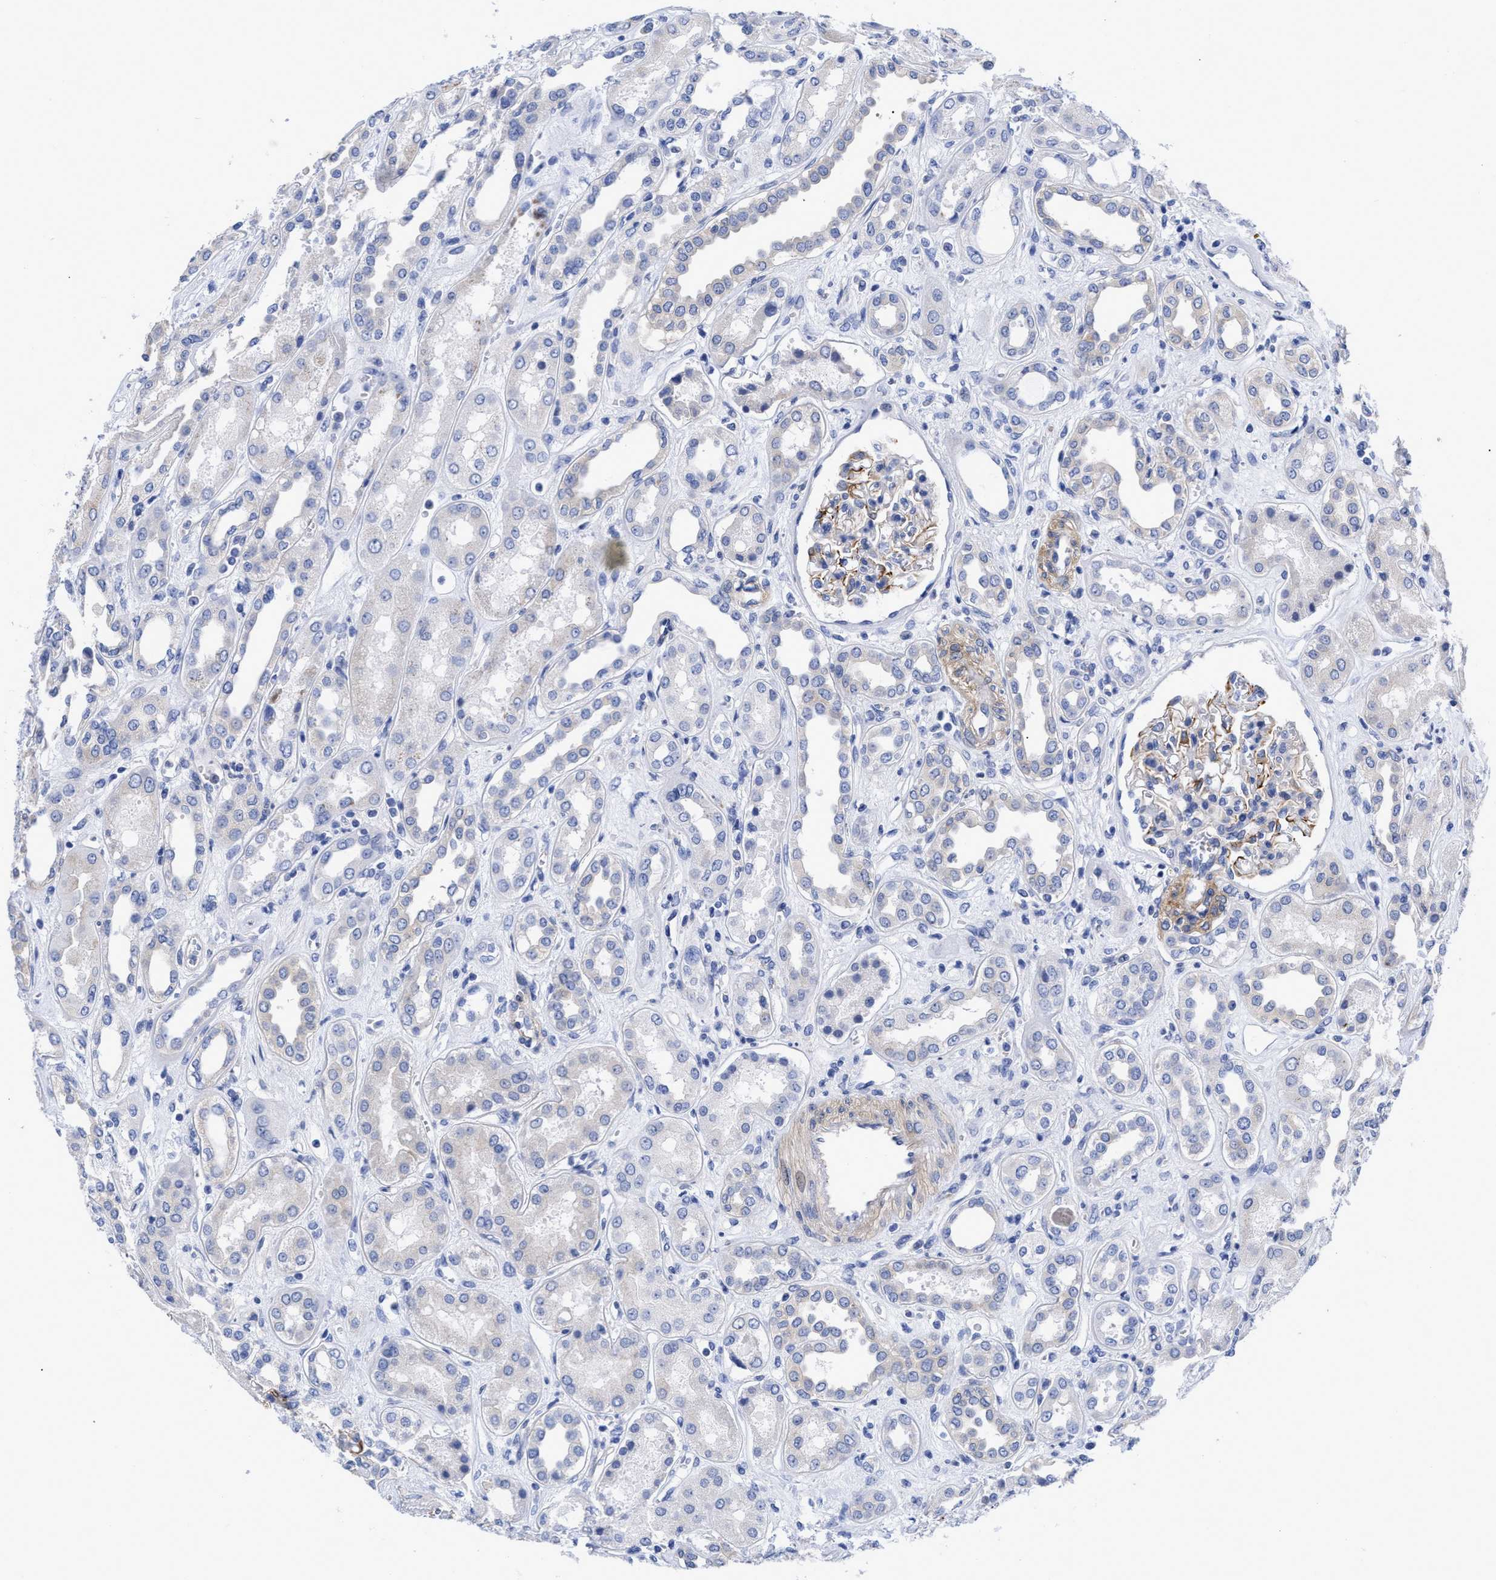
{"staining": {"intensity": "moderate", "quantity": "<25%", "location": "cytoplasmic/membranous"}, "tissue": "kidney", "cell_type": "Cells in glomeruli", "image_type": "normal", "snomed": [{"axis": "morphology", "description": "Normal tissue, NOS"}, {"axis": "topography", "description": "Kidney"}], "caption": "Protein staining displays moderate cytoplasmic/membranous positivity in approximately <25% of cells in glomeruli in unremarkable kidney. (DAB = brown stain, brightfield microscopy at high magnification).", "gene": "IRAG2", "patient": {"sex": "male", "age": 59}}